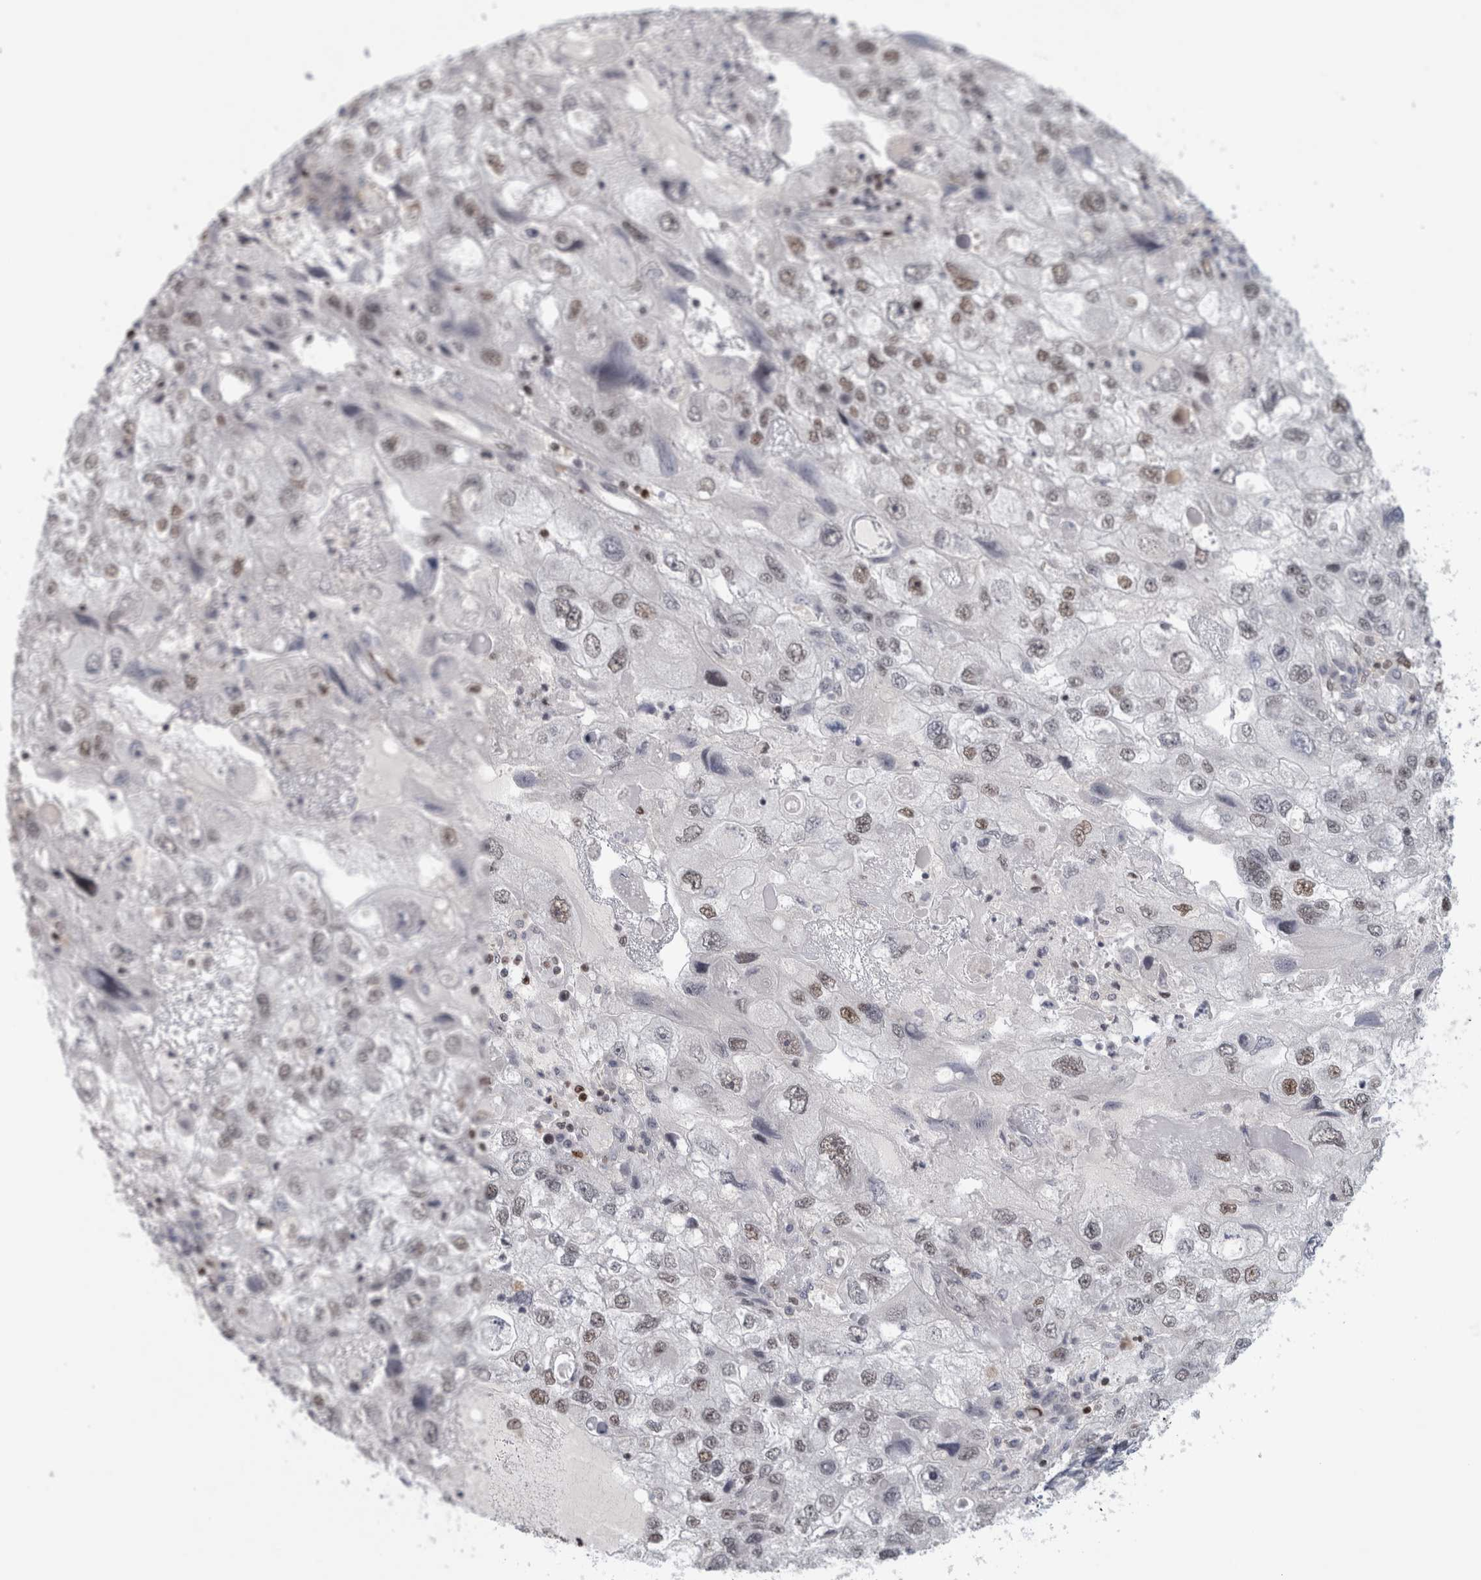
{"staining": {"intensity": "weak", "quantity": "25%-75%", "location": "nuclear"}, "tissue": "endometrial cancer", "cell_type": "Tumor cells", "image_type": "cancer", "snomed": [{"axis": "morphology", "description": "Adenocarcinoma, NOS"}, {"axis": "topography", "description": "Endometrium"}], "caption": "Adenocarcinoma (endometrial) stained for a protein shows weak nuclear positivity in tumor cells.", "gene": "SRARP", "patient": {"sex": "female", "age": 49}}